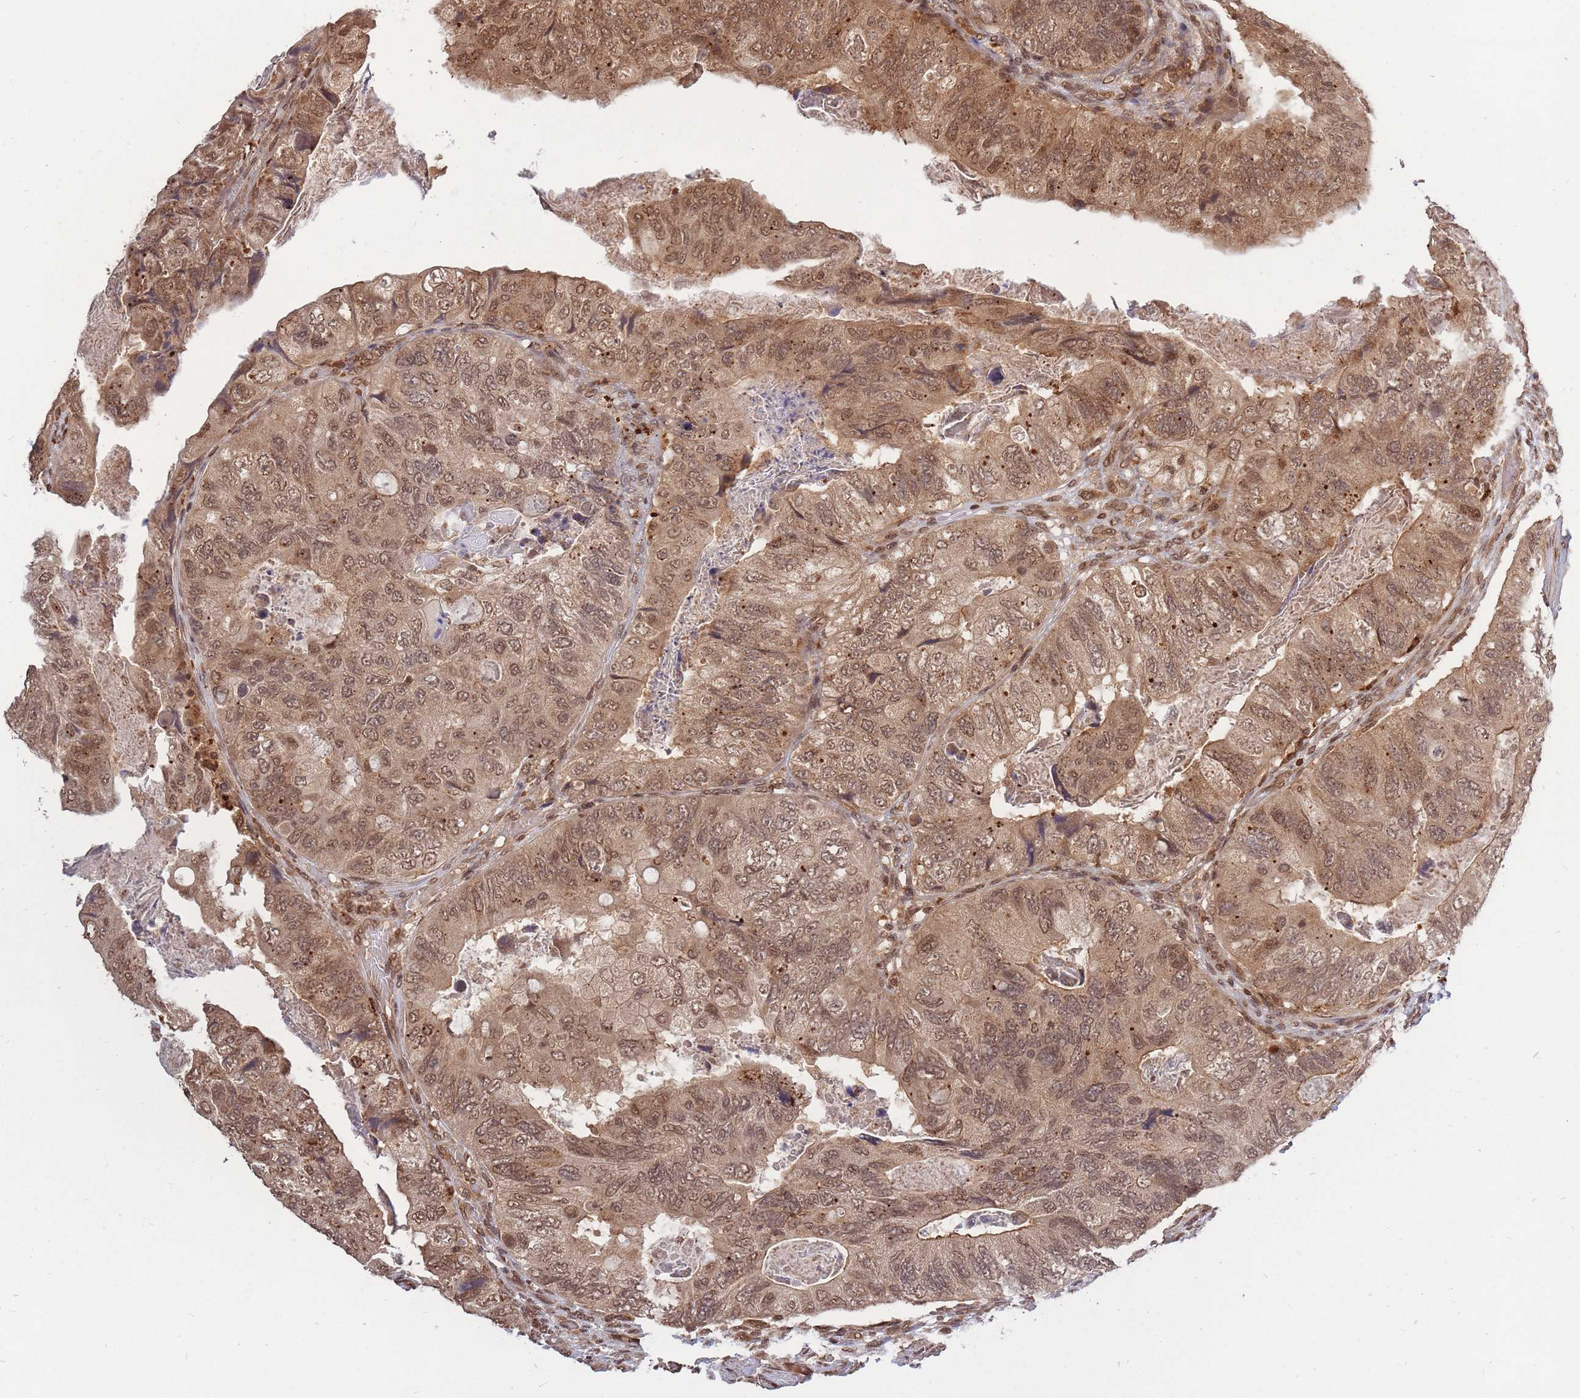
{"staining": {"intensity": "moderate", "quantity": ">75%", "location": "cytoplasmic/membranous,nuclear"}, "tissue": "colorectal cancer", "cell_type": "Tumor cells", "image_type": "cancer", "snomed": [{"axis": "morphology", "description": "Adenocarcinoma, NOS"}, {"axis": "topography", "description": "Rectum"}], "caption": "This micrograph exhibits immunohistochemistry staining of colorectal cancer (adenocarcinoma), with medium moderate cytoplasmic/membranous and nuclear expression in about >75% of tumor cells.", "gene": "SRA1", "patient": {"sex": "male", "age": 63}}